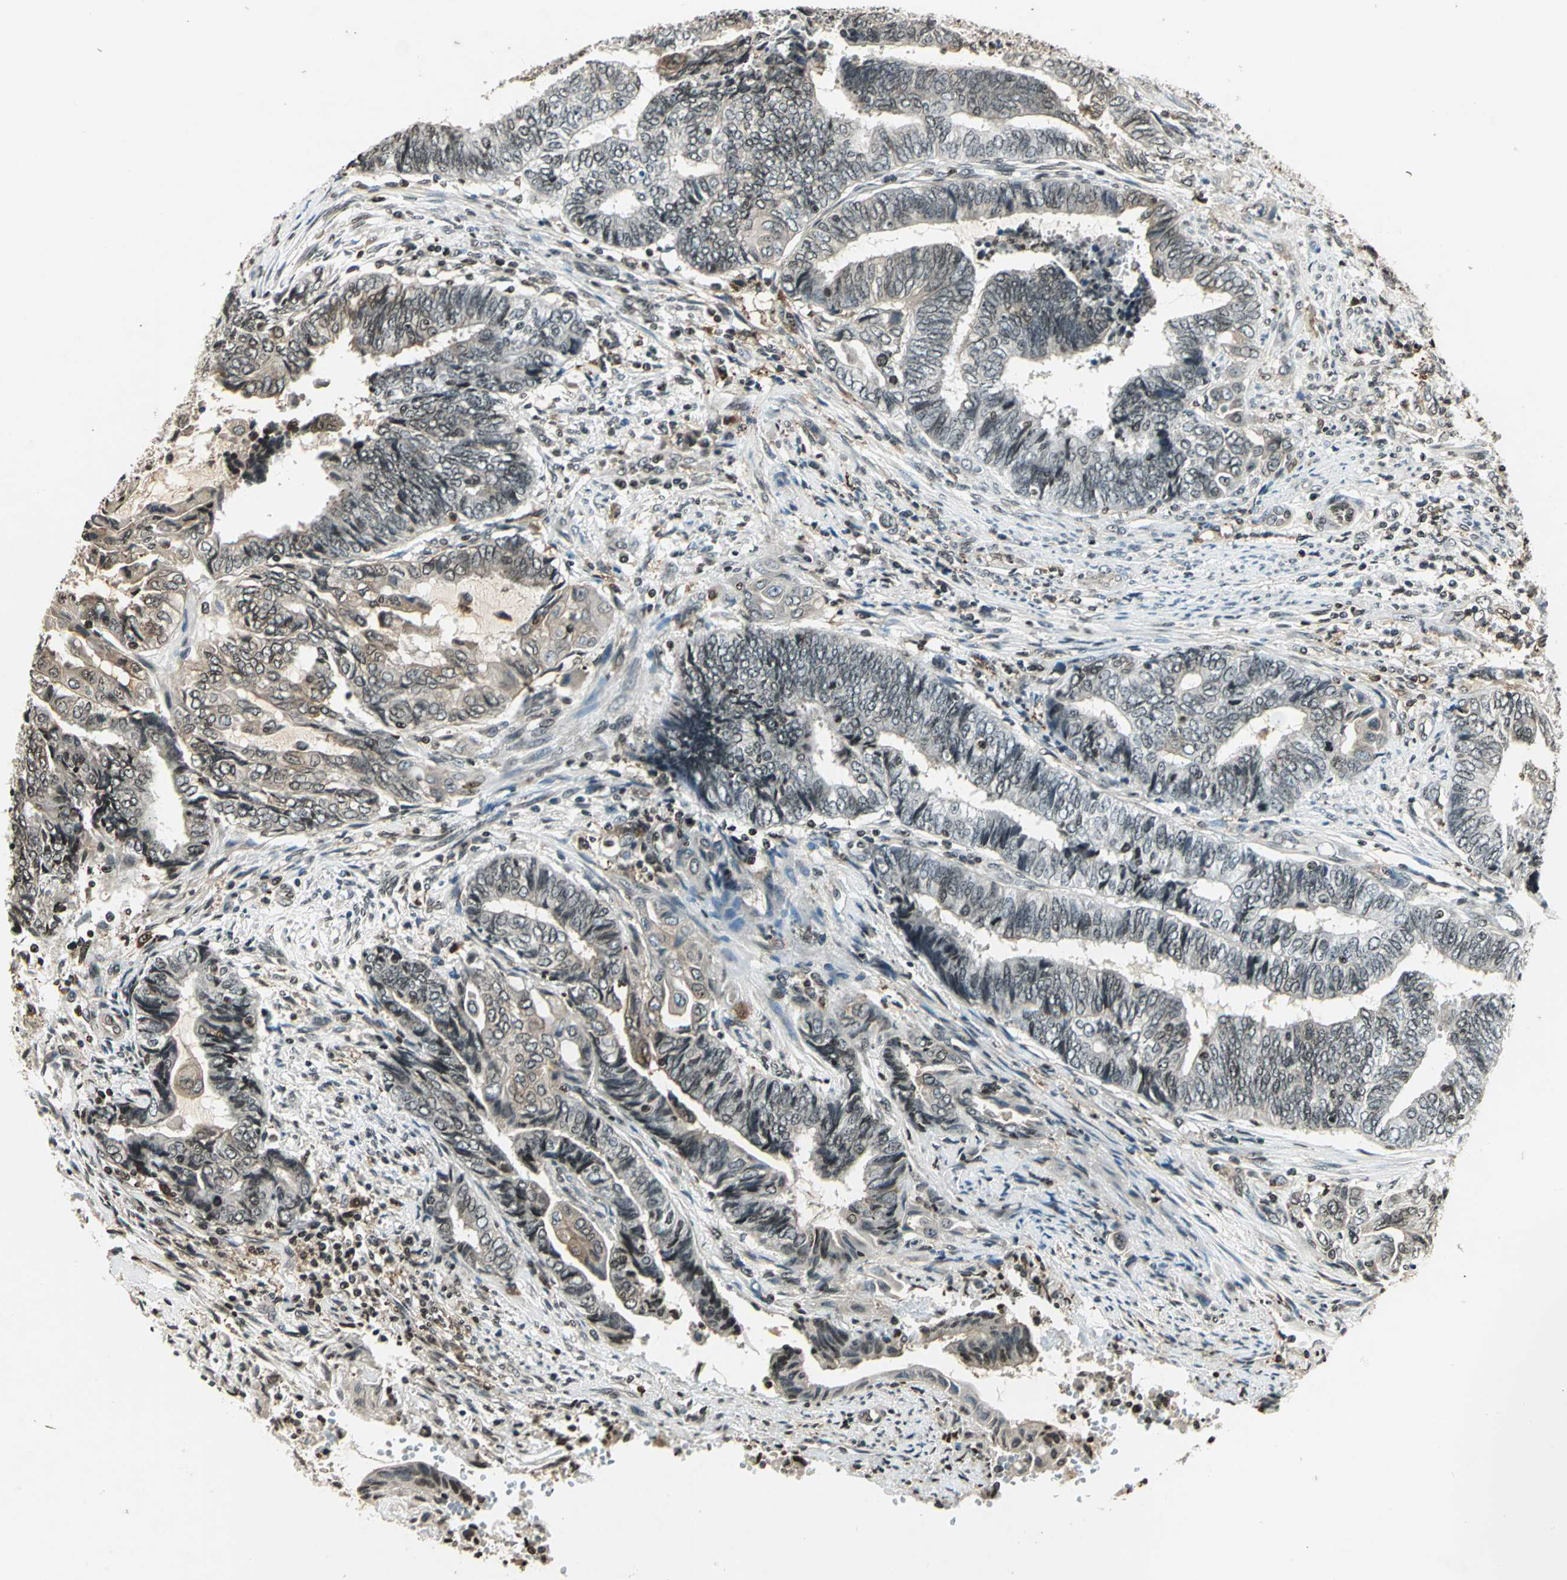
{"staining": {"intensity": "weak", "quantity": "25%-75%", "location": "cytoplasmic/membranous,nuclear"}, "tissue": "endometrial cancer", "cell_type": "Tumor cells", "image_type": "cancer", "snomed": [{"axis": "morphology", "description": "Adenocarcinoma, NOS"}, {"axis": "topography", "description": "Uterus"}, {"axis": "topography", "description": "Endometrium"}], "caption": "Endometrial cancer stained with DAB immunohistochemistry (IHC) demonstrates low levels of weak cytoplasmic/membranous and nuclear staining in approximately 25%-75% of tumor cells.", "gene": "LGALS3", "patient": {"sex": "female", "age": 70}}